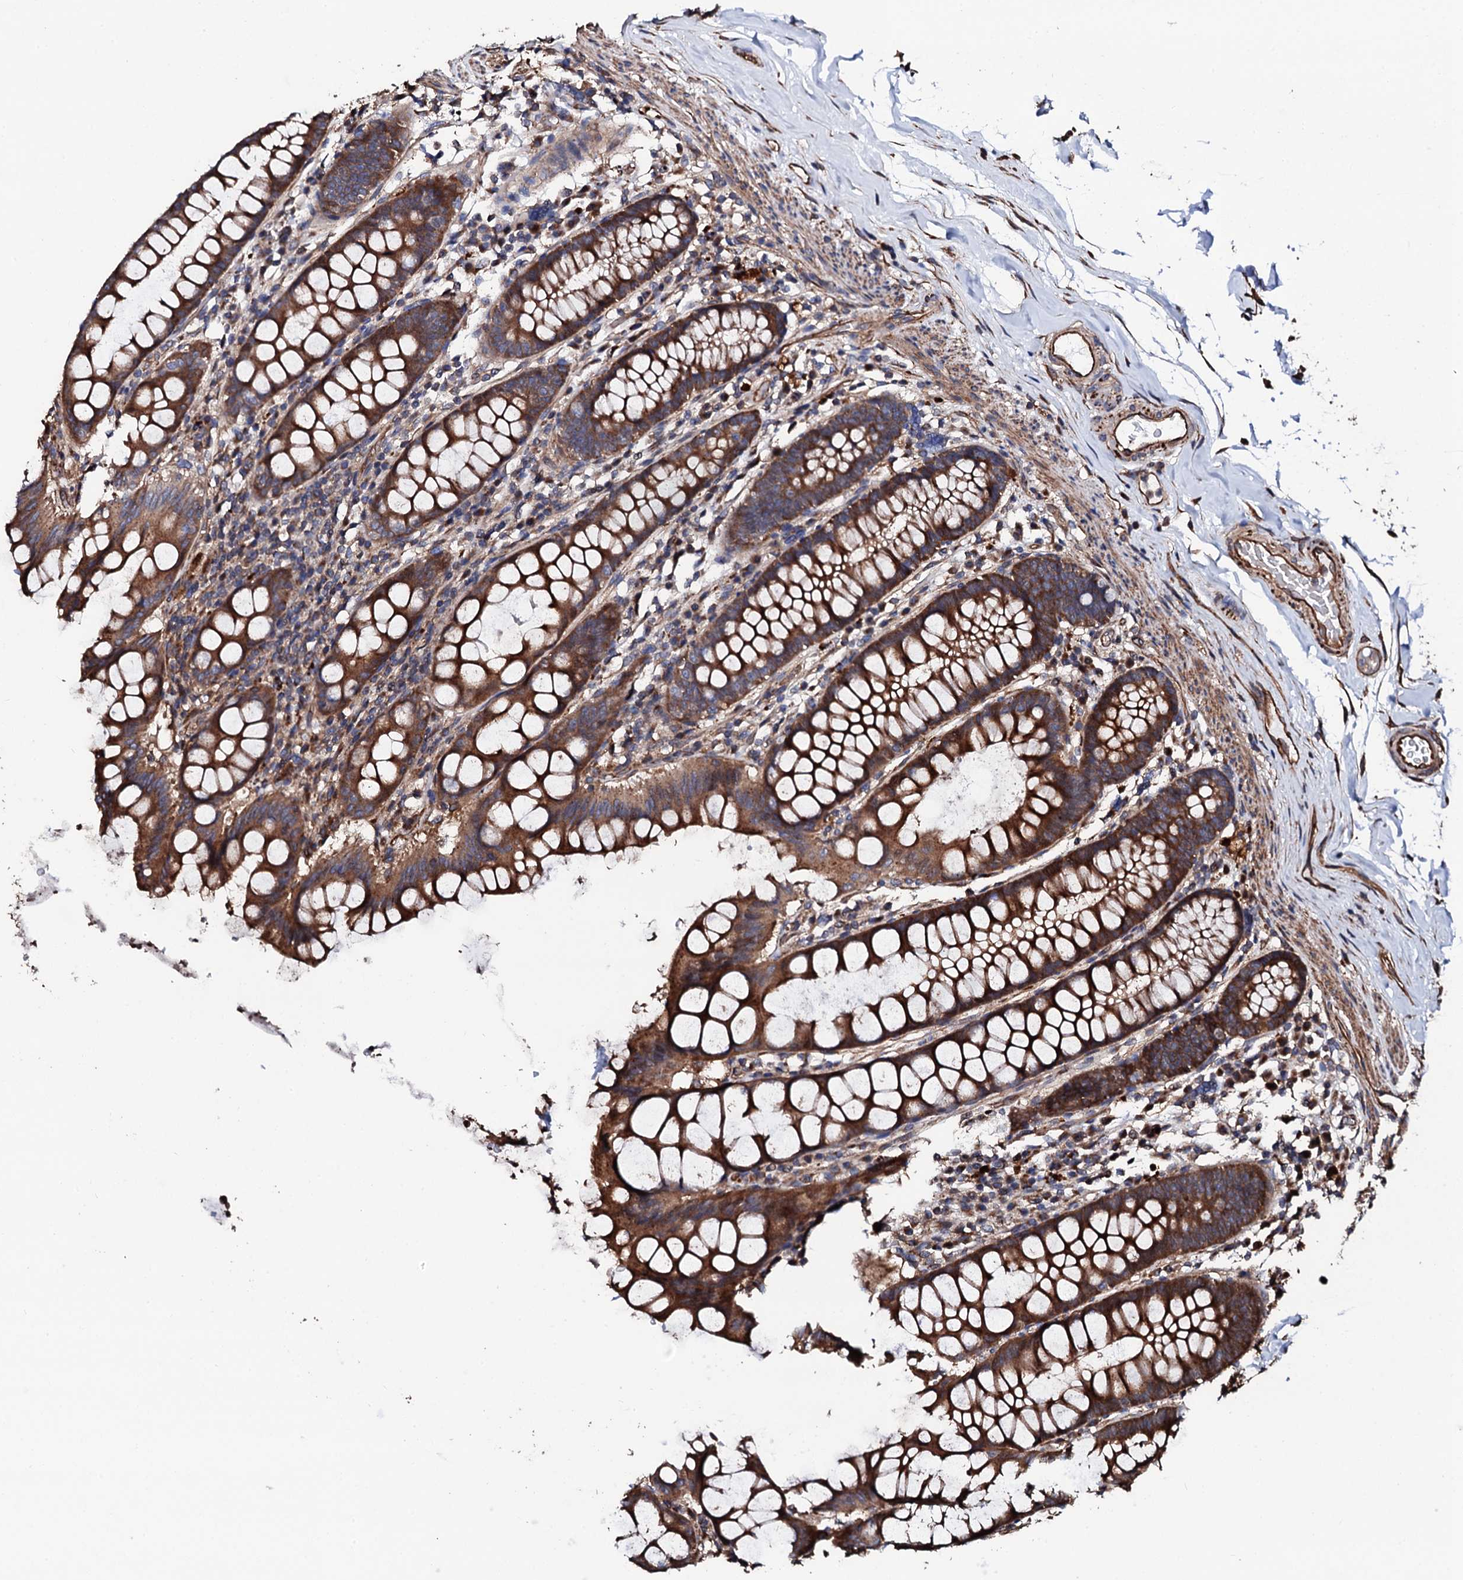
{"staining": {"intensity": "strong", "quantity": ">75%", "location": "cytoplasmic/membranous"}, "tissue": "colon", "cell_type": "Endothelial cells", "image_type": "normal", "snomed": [{"axis": "morphology", "description": "Normal tissue, NOS"}, {"axis": "topography", "description": "Colon"}], "caption": "This micrograph demonstrates immunohistochemistry staining of unremarkable human colon, with high strong cytoplasmic/membranous positivity in approximately >75% of endothelial cells.", "gene": "CKAP5", "patient": {"sex": "female", "age": 79}}